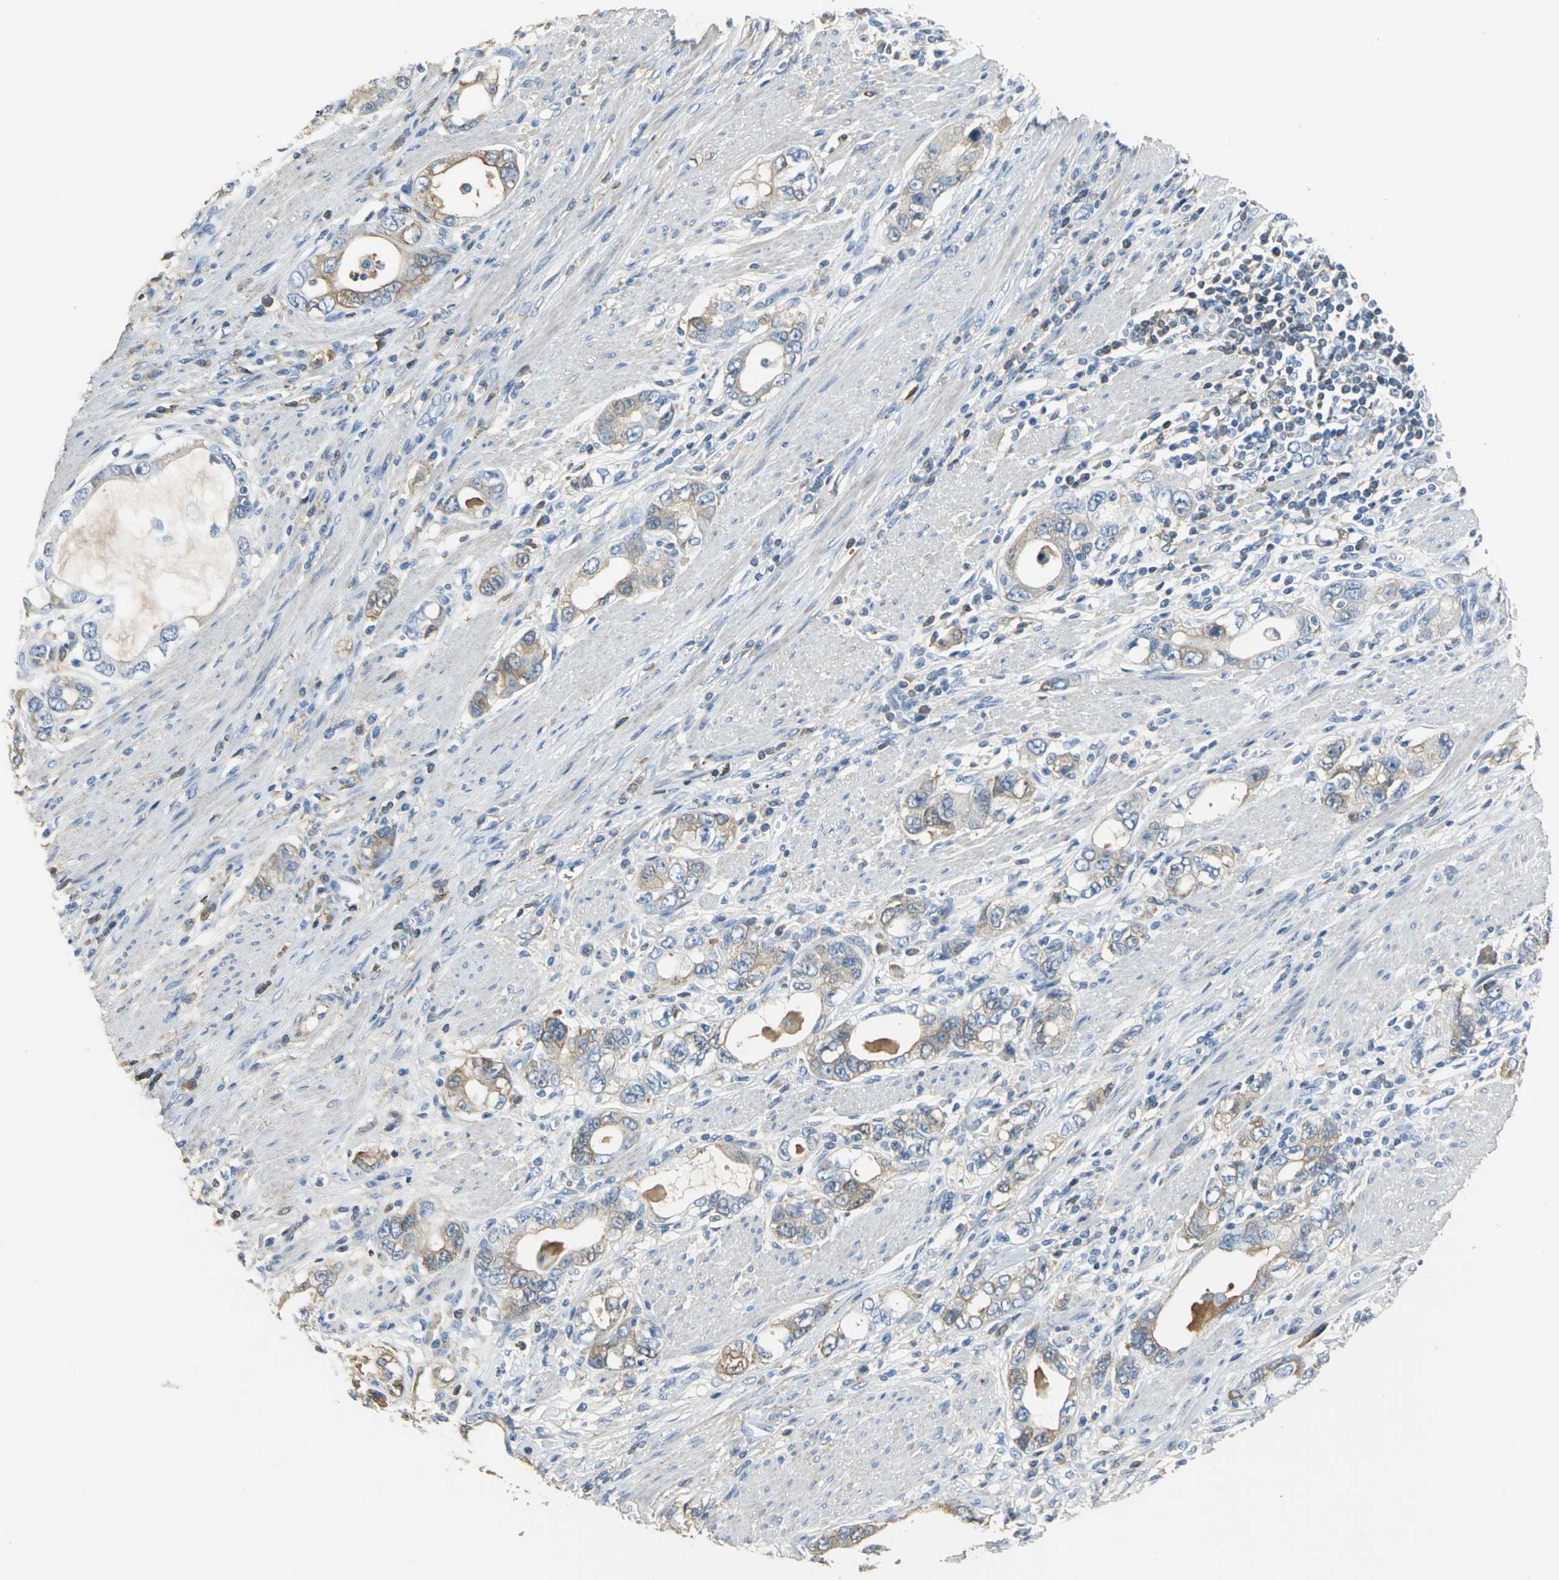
{"staining": {"intensity": "moderate", "quantity": ">75%", "location": "cytoplasmic/membranous"}, "tissue": "stomach cancer", "cell_type": "Tumor cells", "image_type": "cancer", "snomed": [{"axis": "morphology", "description": "Adenocarcinoma, NOS"}, {"axis": "topography", "description": "Stomach, lower"}], "caption": "This is an image of immunohistochemistry staining of stomach adenocarcinoma, which shows moderate expression in the cytoplasmic/membranous of tumor cells.", "gene": "GYG2", "patient": {"sex": "female", "age": 93}}